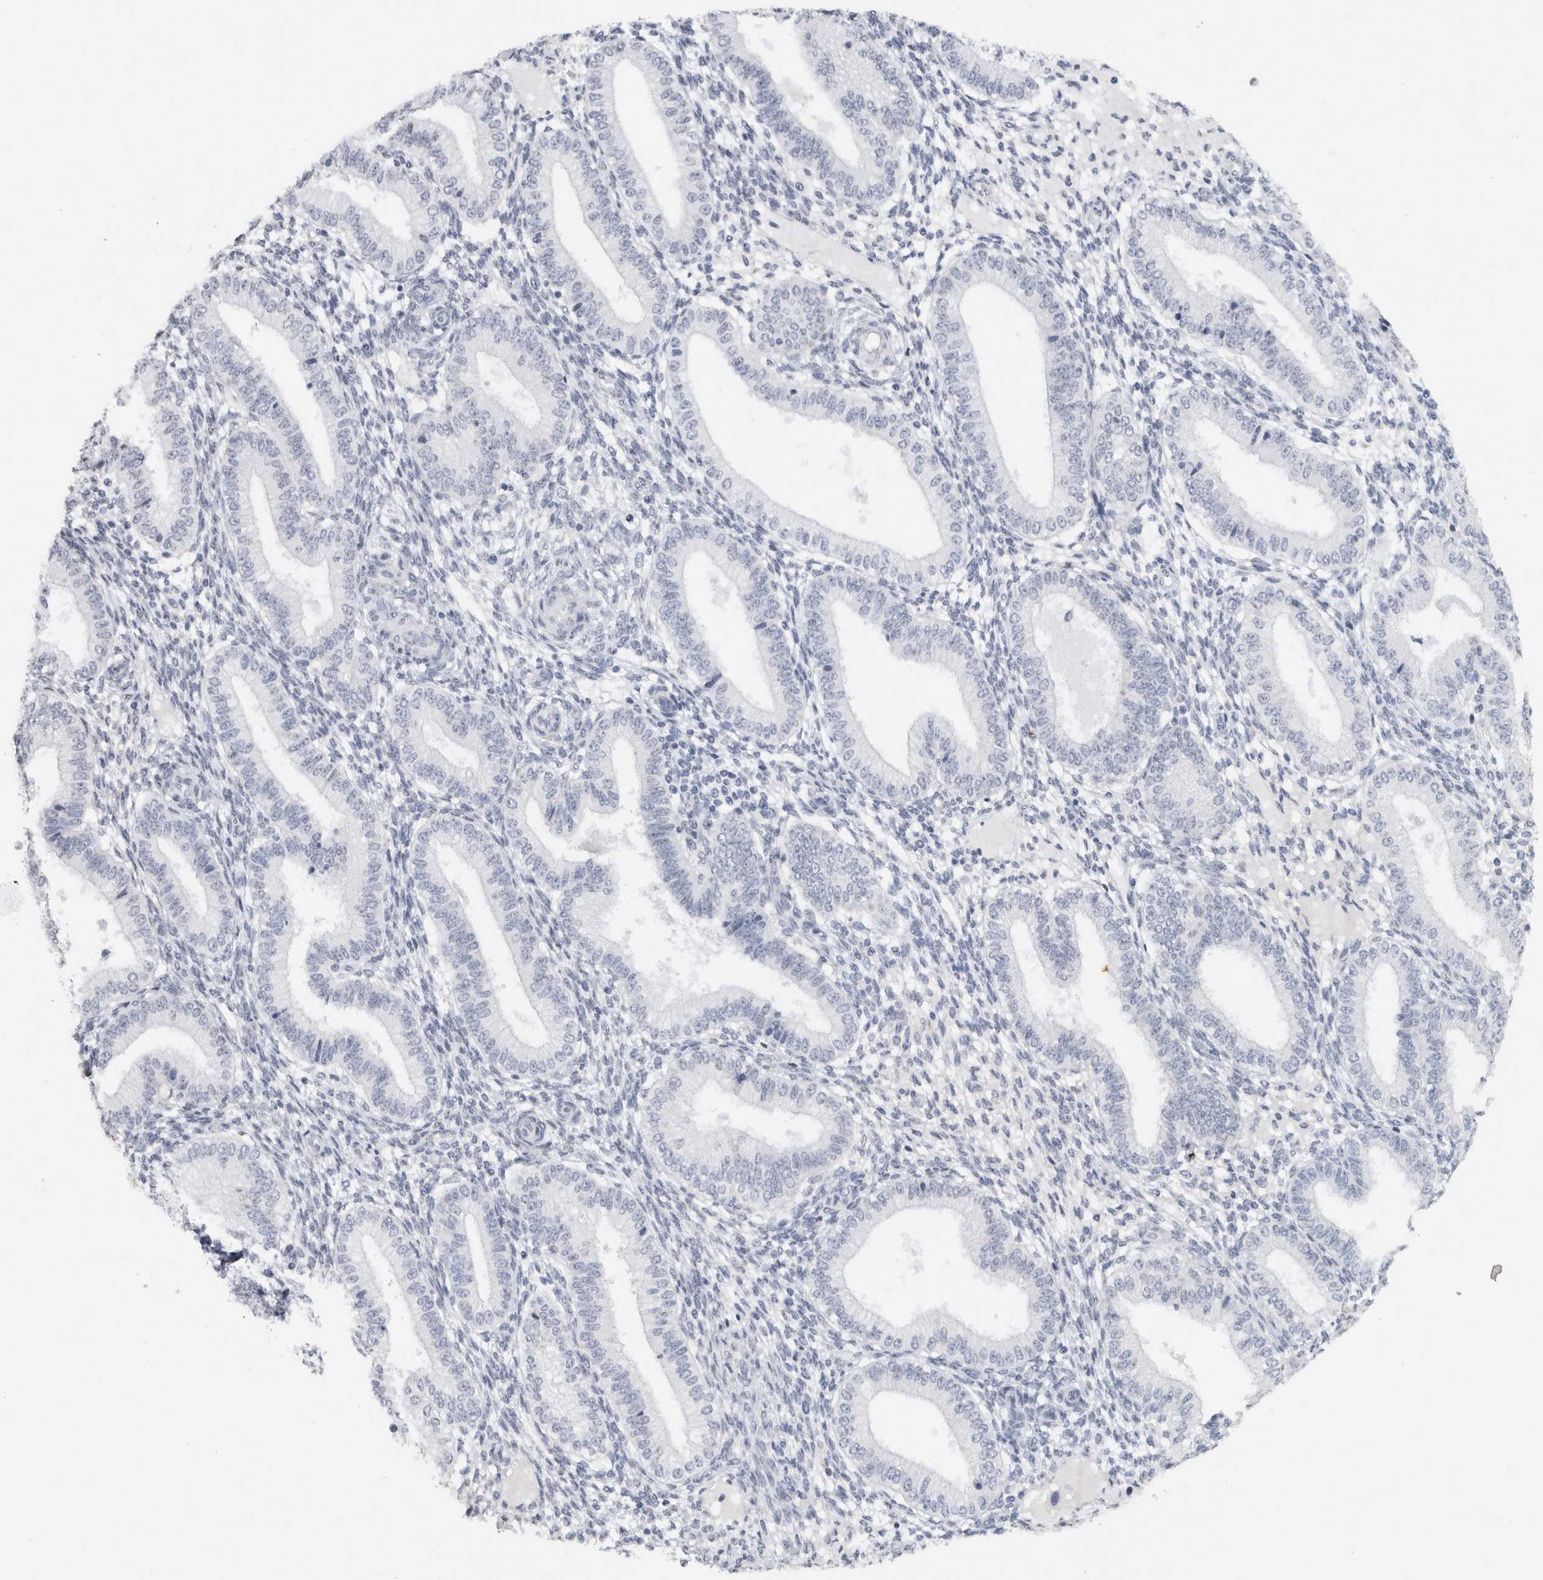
{"staining": {"intensity": "negative", "quantity": "none", "location": "none"}, "tissue": "endometrium", "cell_type": "Cells in endometrial stroma", "image_type": "normal", "snomed": [{"axis": "morphology", "description": "Normal tissue, NOS"}, {"axis": "topography", "description": "Endometrium"}], "caption": "This is an immunohistochemistry (IHC) micrograph of unremarkable endometrium. There is no staining in cells in endometrial stroma.", "gene": "CNTN1", "patient": {"sex": "female", "age": 39}}